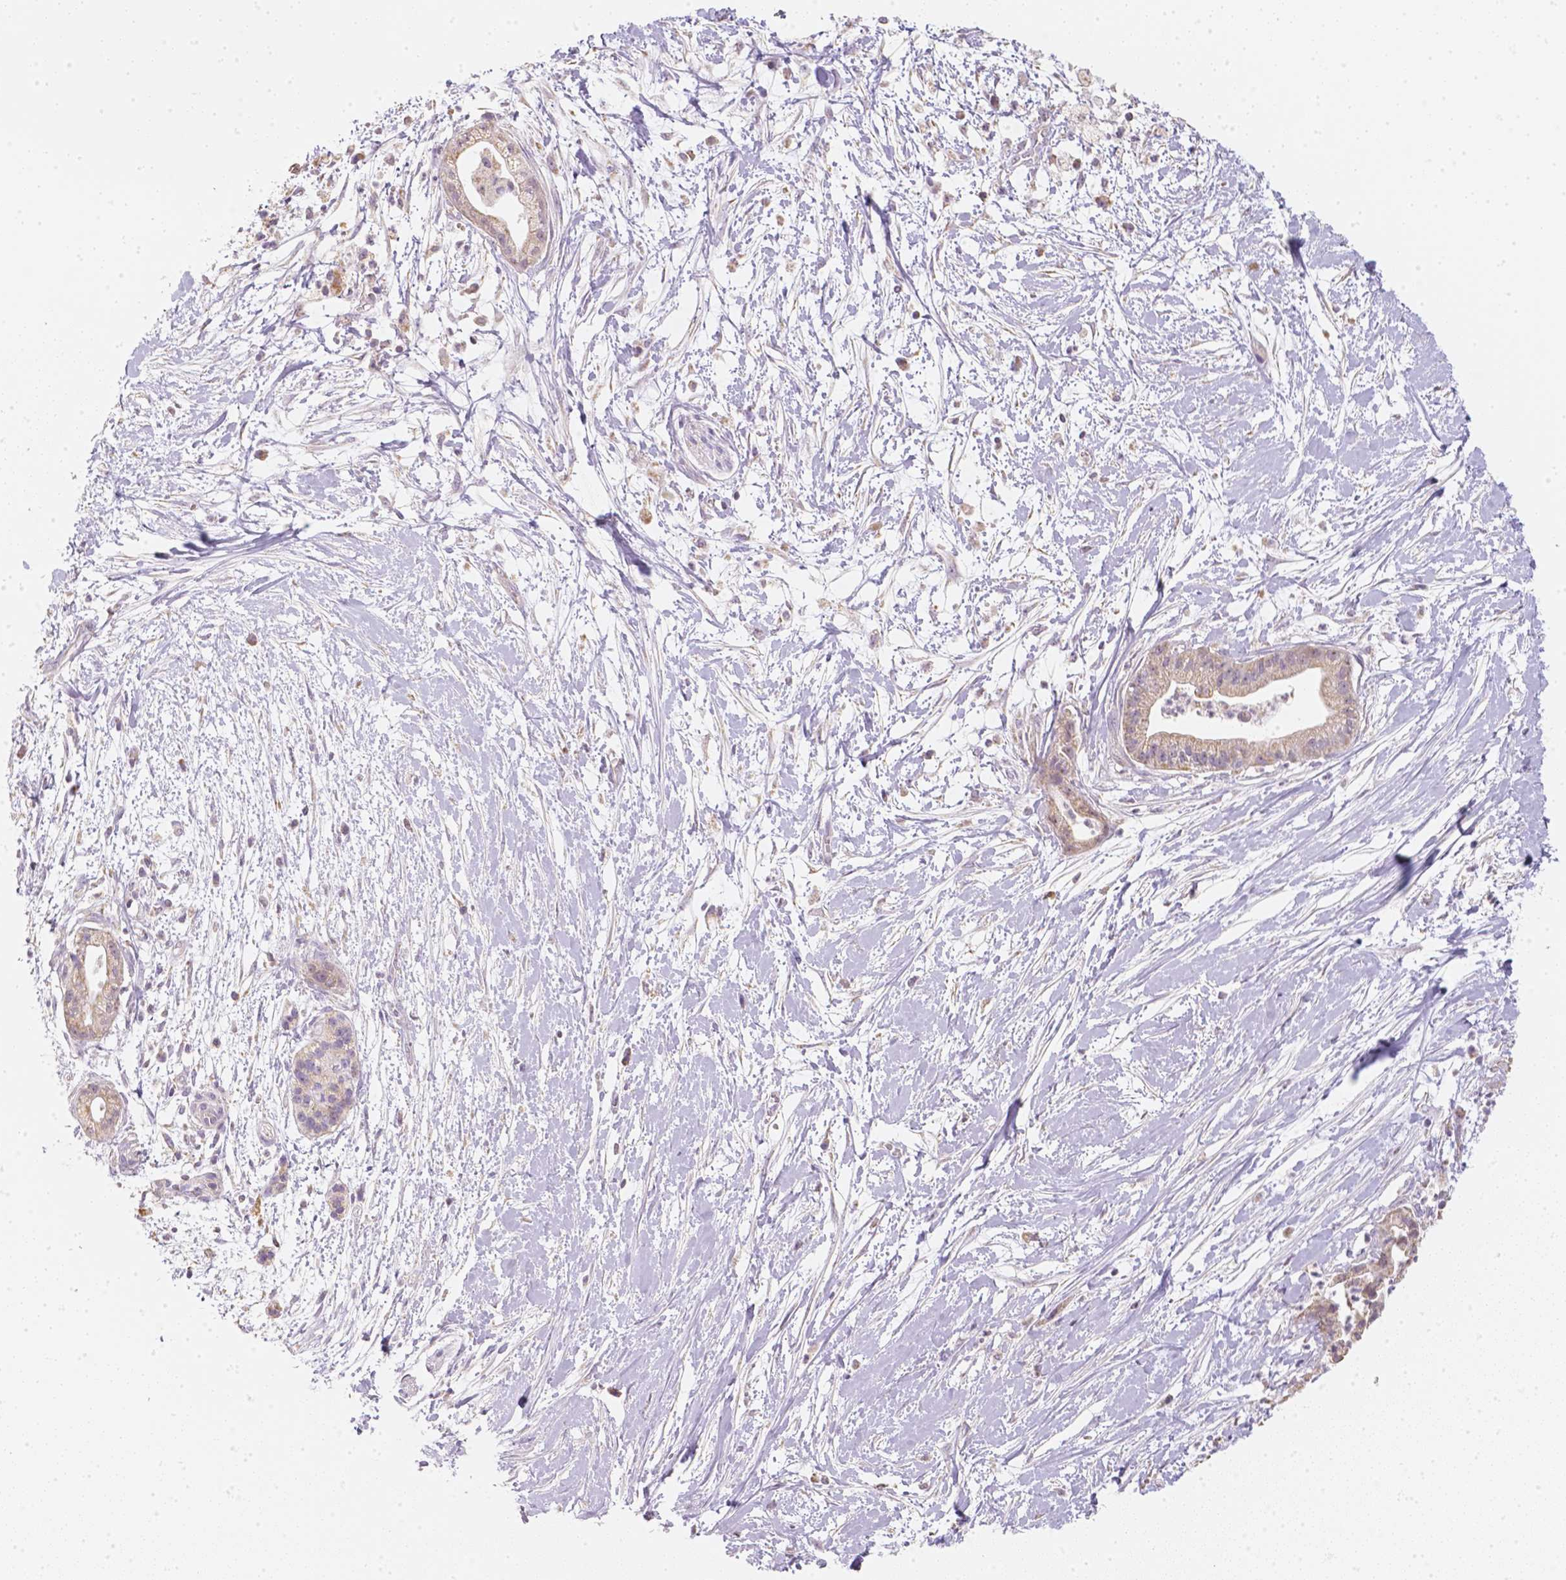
{"staining": {"intensity": "moderate", "quantity": ">75%", "location": "cytoplasmic/membranous"}, "tissue": "pancreatic cancer", "cell_type": "Tumor cells", "image_type": "cancer", "snomed": [{"axis": "morphology", "description": "Normal tissue, NOS"}, {"axis": "morphology", "description": "Adenocarcinoma, NOS"}, {"axis": "topography", "description": "Lymph node"}, {"axis": "topography", "description": "Pancreas"}], "caption": "Pancreatic cancer (adenocarcinoma) stained with a protein marker demonstrates moderate staining in tumor cells.", "gene": "NVL", "patient": {"sex": "female", "age": 58}}